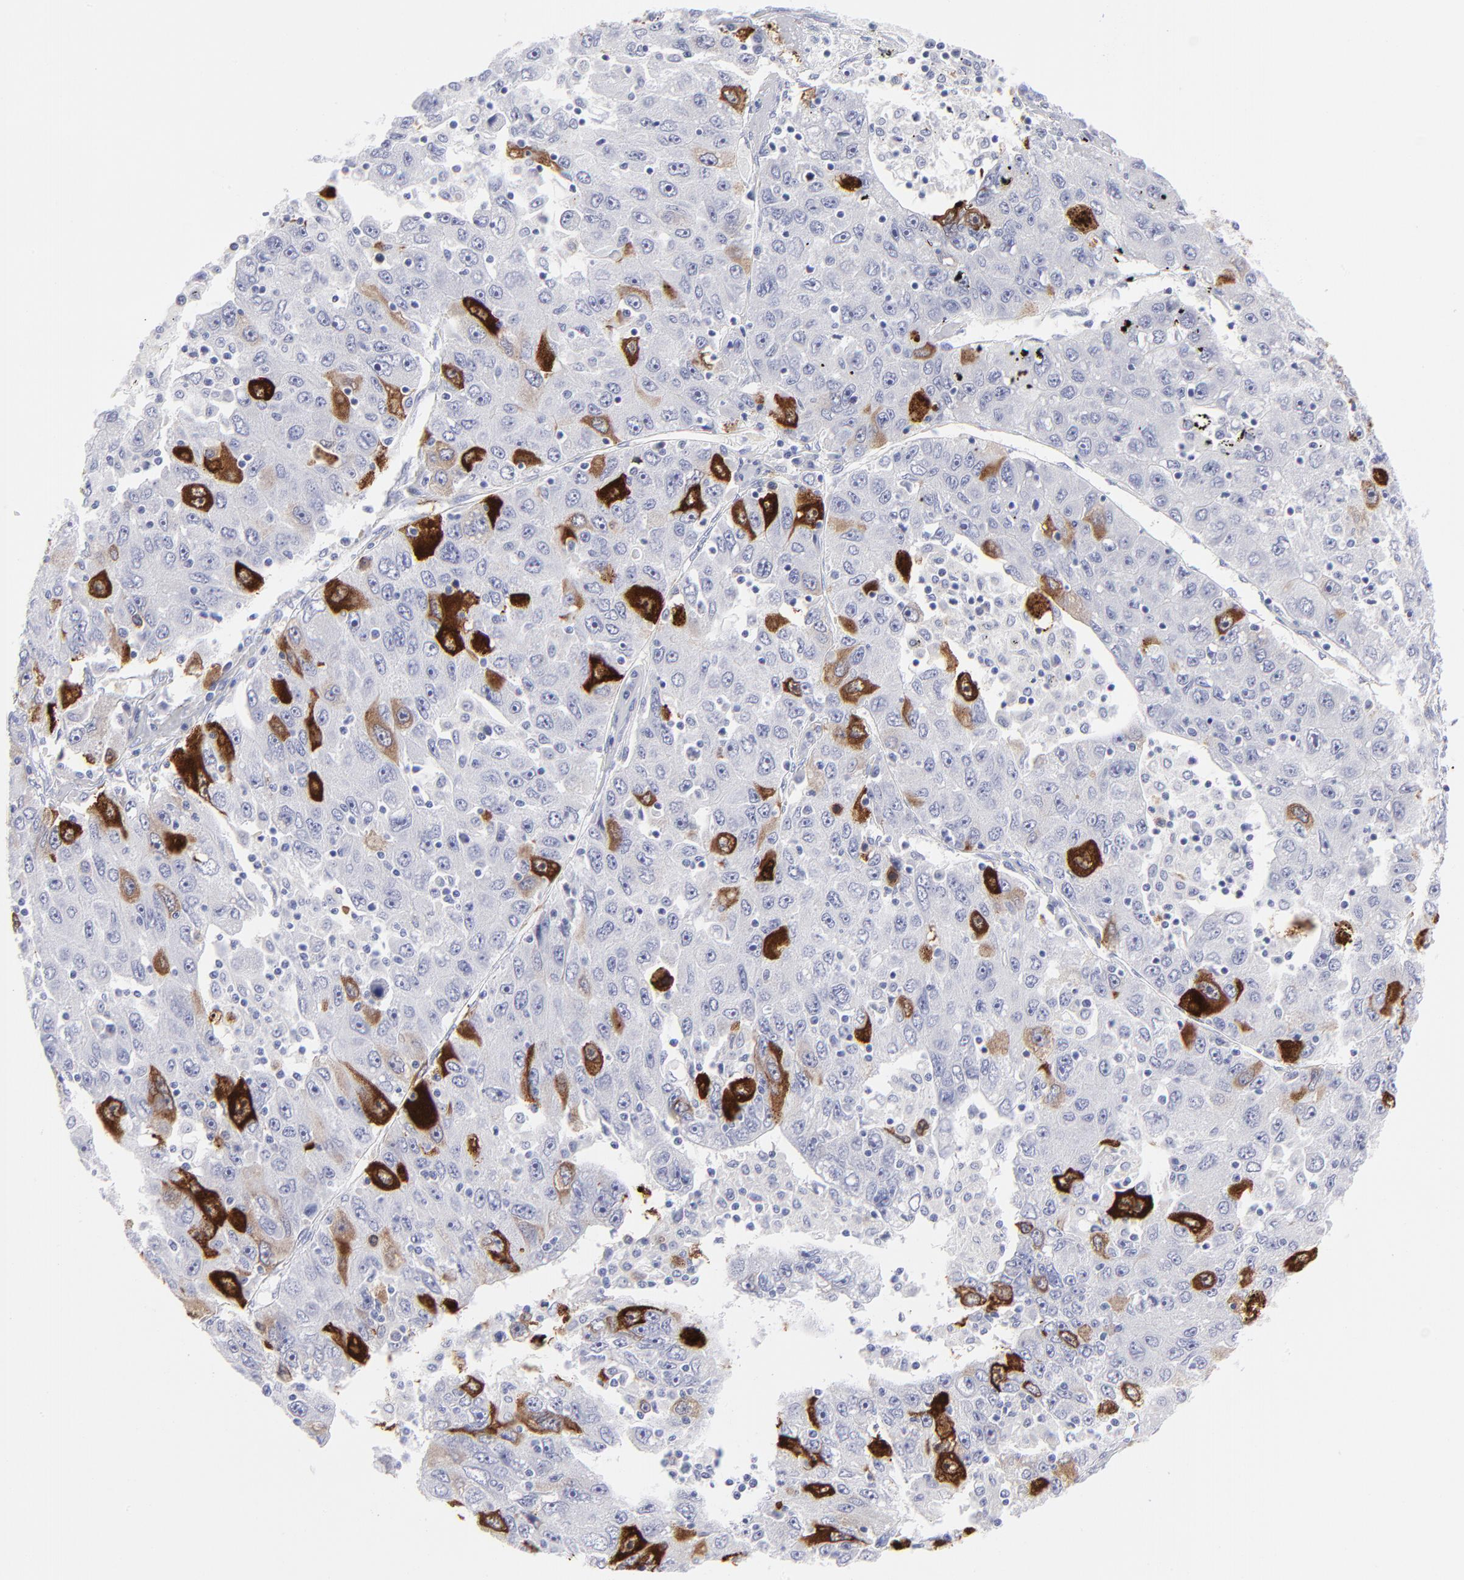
{"staining": {"intensity": "strong", "quantity": "<25%", "location": "cytoplasmic/membranous"}, "tissue": "liver cancer", "cell_type": "Tumor cells", "image_type": "cancer", "snomed": [{"axis": "morphology", "description": "Carcinoma, Hepatocellular, NOS"}, {"axis": "topography", "description": "Liver"}], "caption": "A photomicrograph of human liver cancer stained for a protein displays strong cytoplasmic/membranous brown staining in tumor cells. Ihc stains the protein in brown and the nuclei are stained blue.", "gene": "CCNB1", "patient": {"sex": "male", "age": 49}}